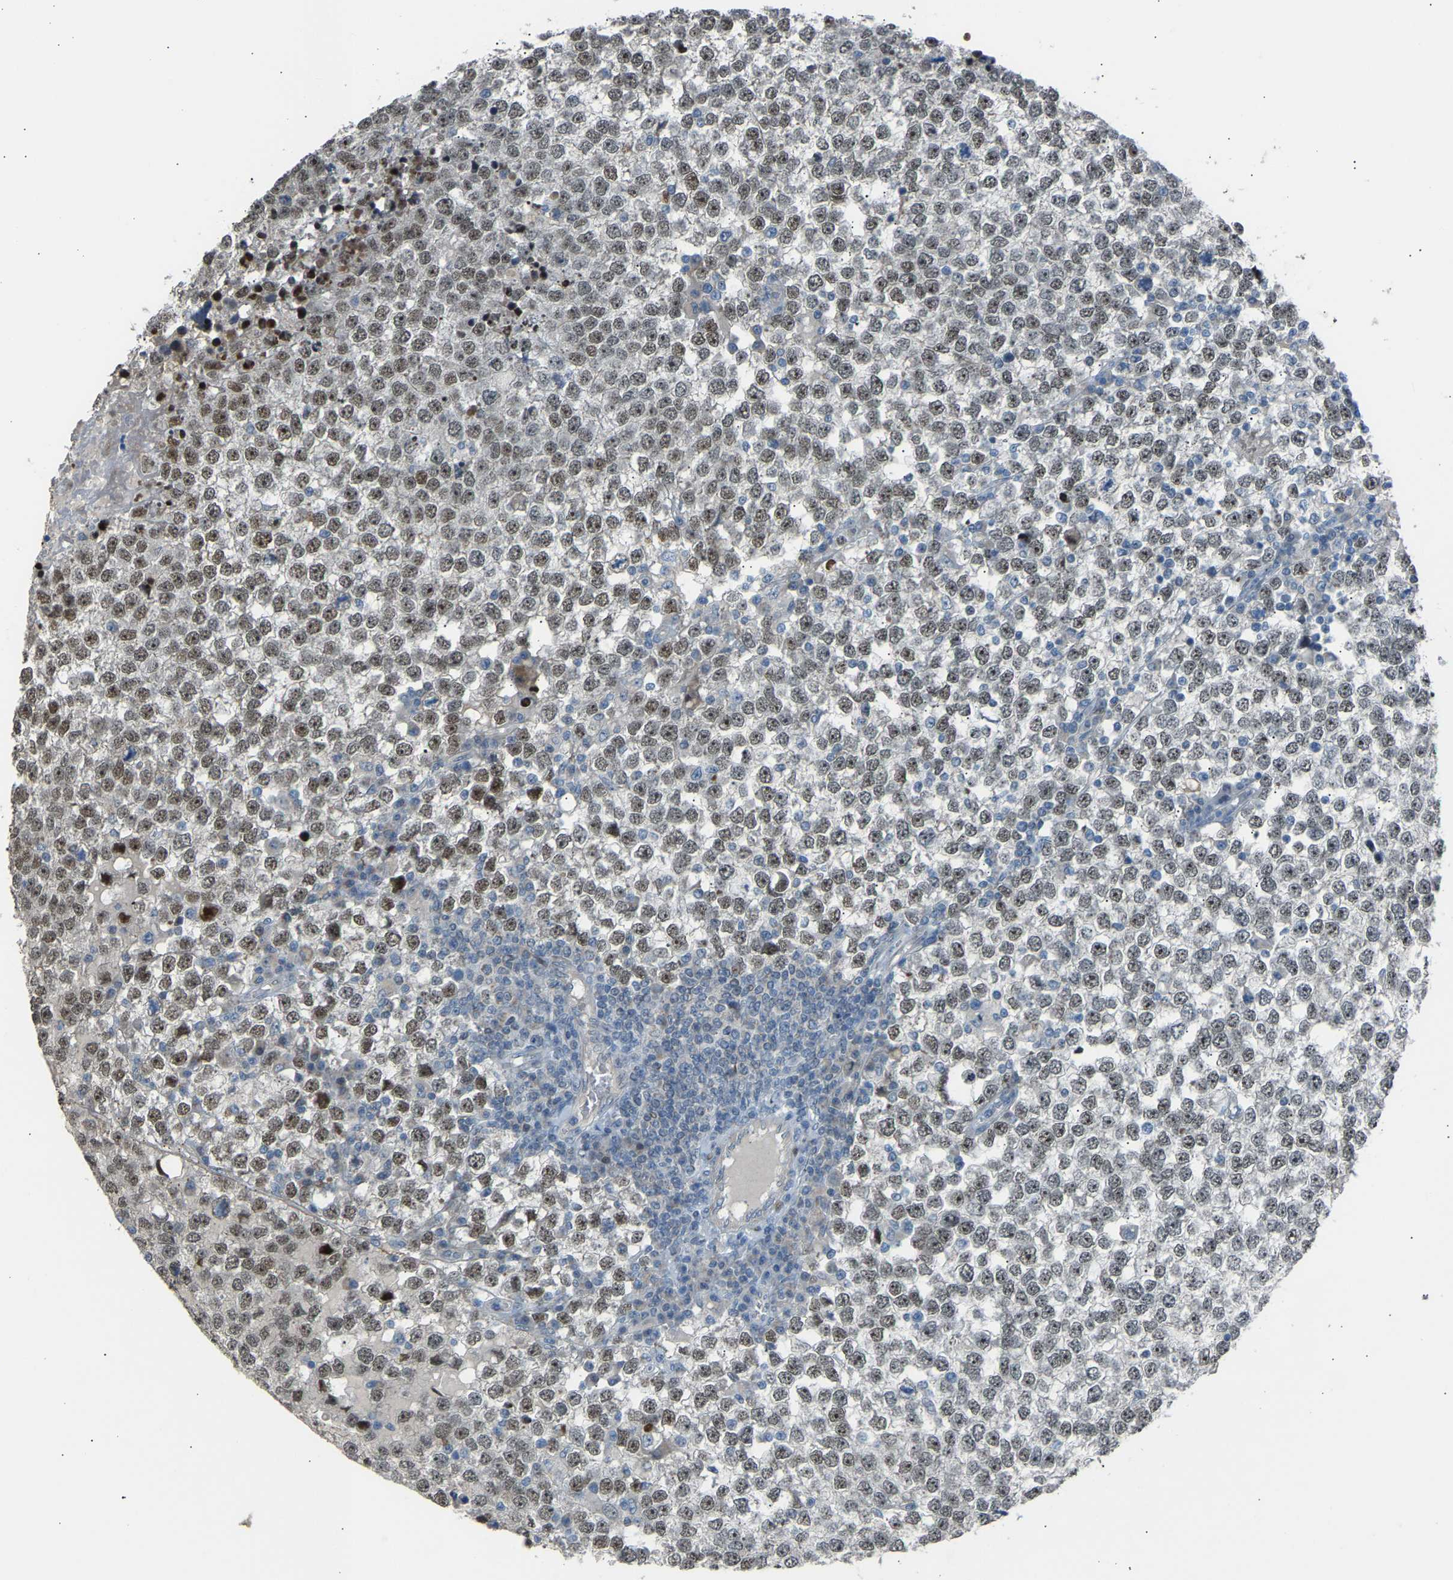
{"staining": {"intensity": "moderate", "quantity": ">75%", "location": "nuclear"}, "tissue": "testis cancer", "cell_type": "Tumor cells", "image_type": "cancer", "snomed": [{"axis": "morphology", "description": "Seminoma, NOS"}, {"axis": "topography", "description": "Testis"}], "caption": "Brown immunohistochemical staining in human testis cancer (seminoma) shows moderate nuclear positivity in approximately >75% of tumor cells. (DAB (3,3'-diaminobenzidine) = brown stain, brightfield microscopy at high magnification).", "gene": "VPS41", "patient": {"sex": "male", "age": 65}}